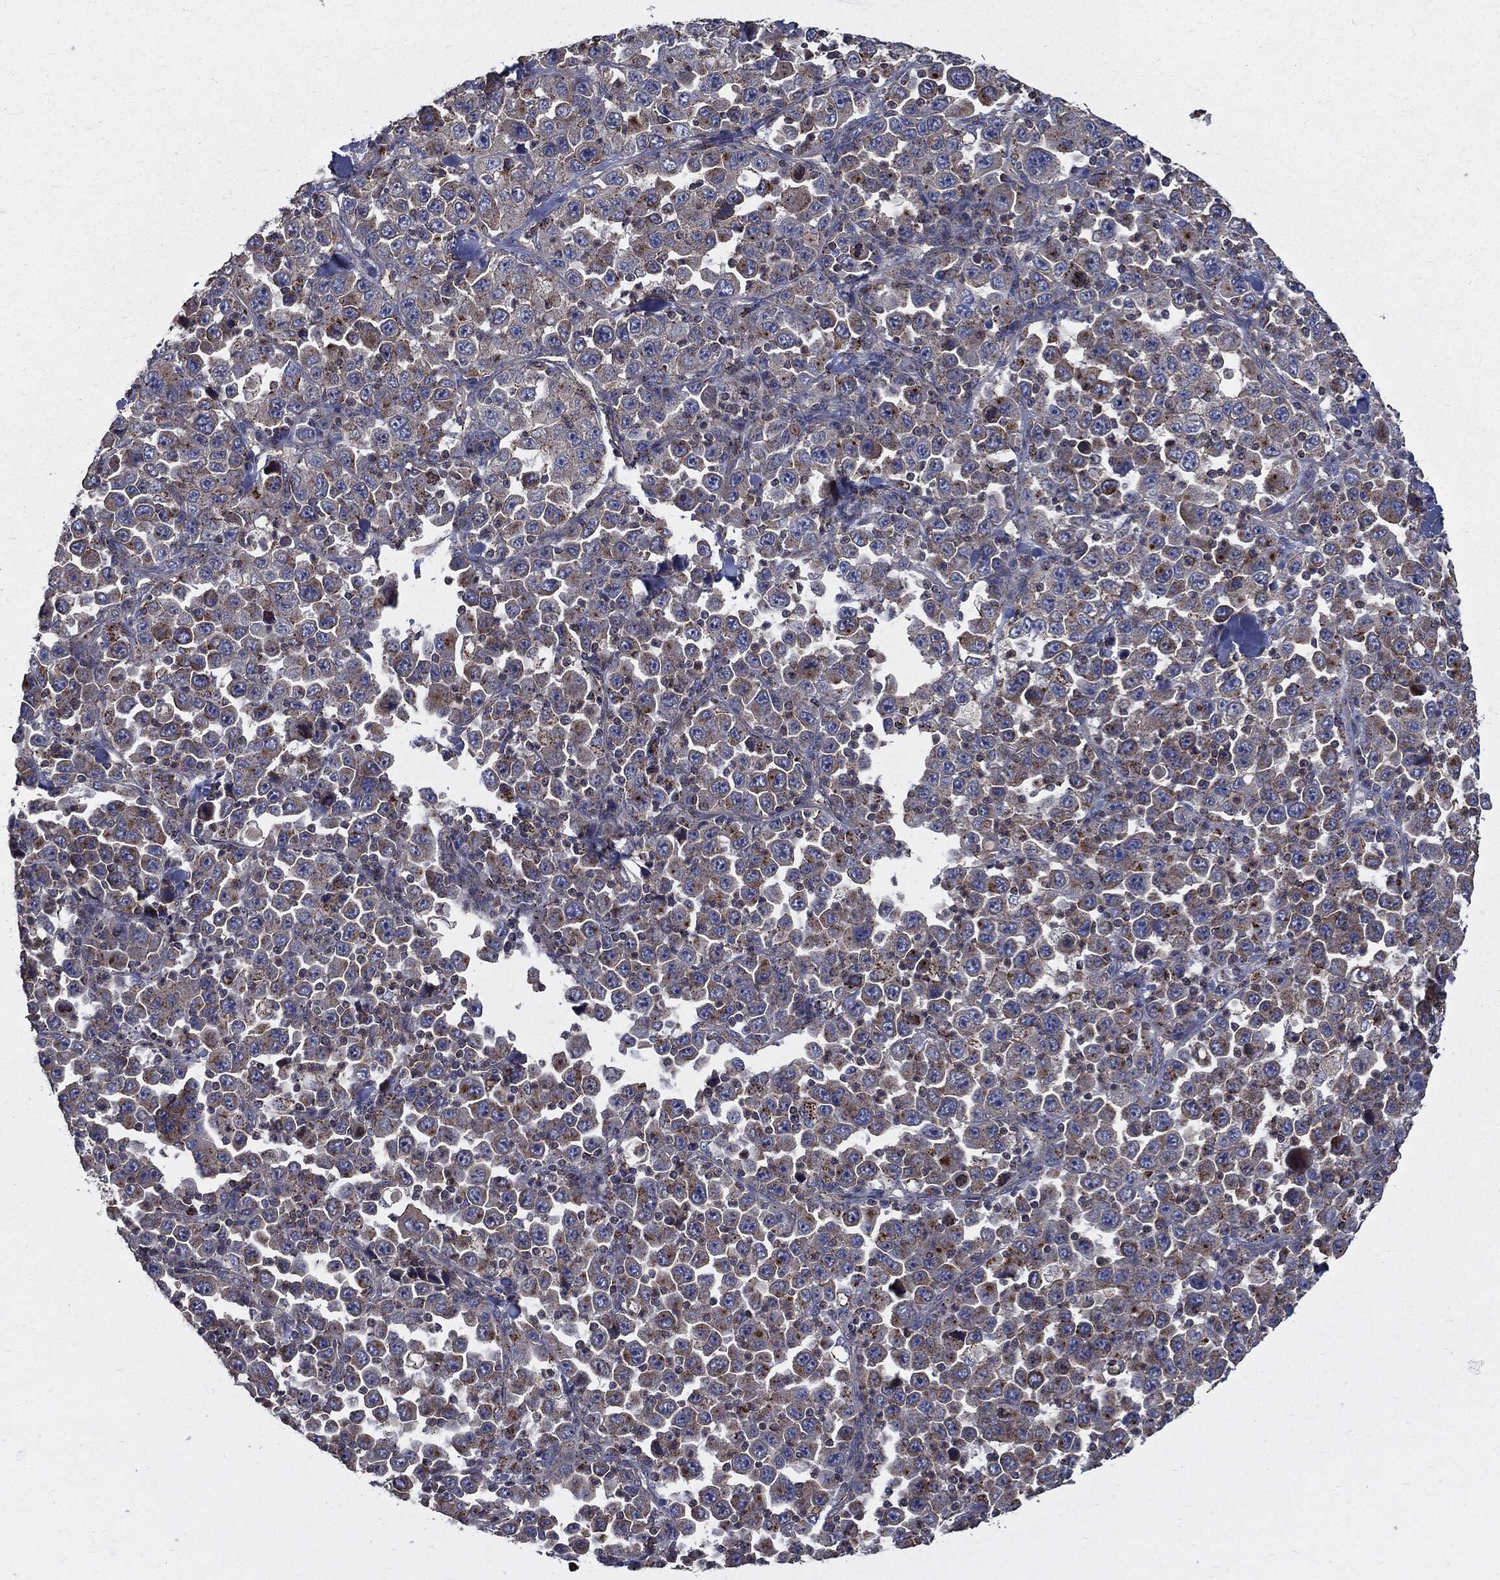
{"staining": {"intensity": "moderate", "quantity": "25%-75%", "location": "cytoplasmic/membranous"}, "tissue": "stomach cancer", "cell_type": "Tumor cells", "image_type": "cancer", "snomed": [{"axis": "morphology", "description": "Normal tissue, NOS"}, {"axis": "morphology", "description": "Adenocarcinoma, NOS"}, {"axis": "topography", "description": "Stomach, upper"}, {"axis": "topography", "description": "Stomach"}], "caption": "Protein staining displays moderate cytoplasmic/membranous positivity in approximately 25%-75% of tumor cells in stomach cancer (adenocarcinoma).", "gene": "PDCD6IP", "patient": {"sex": "male", "age": 59}}